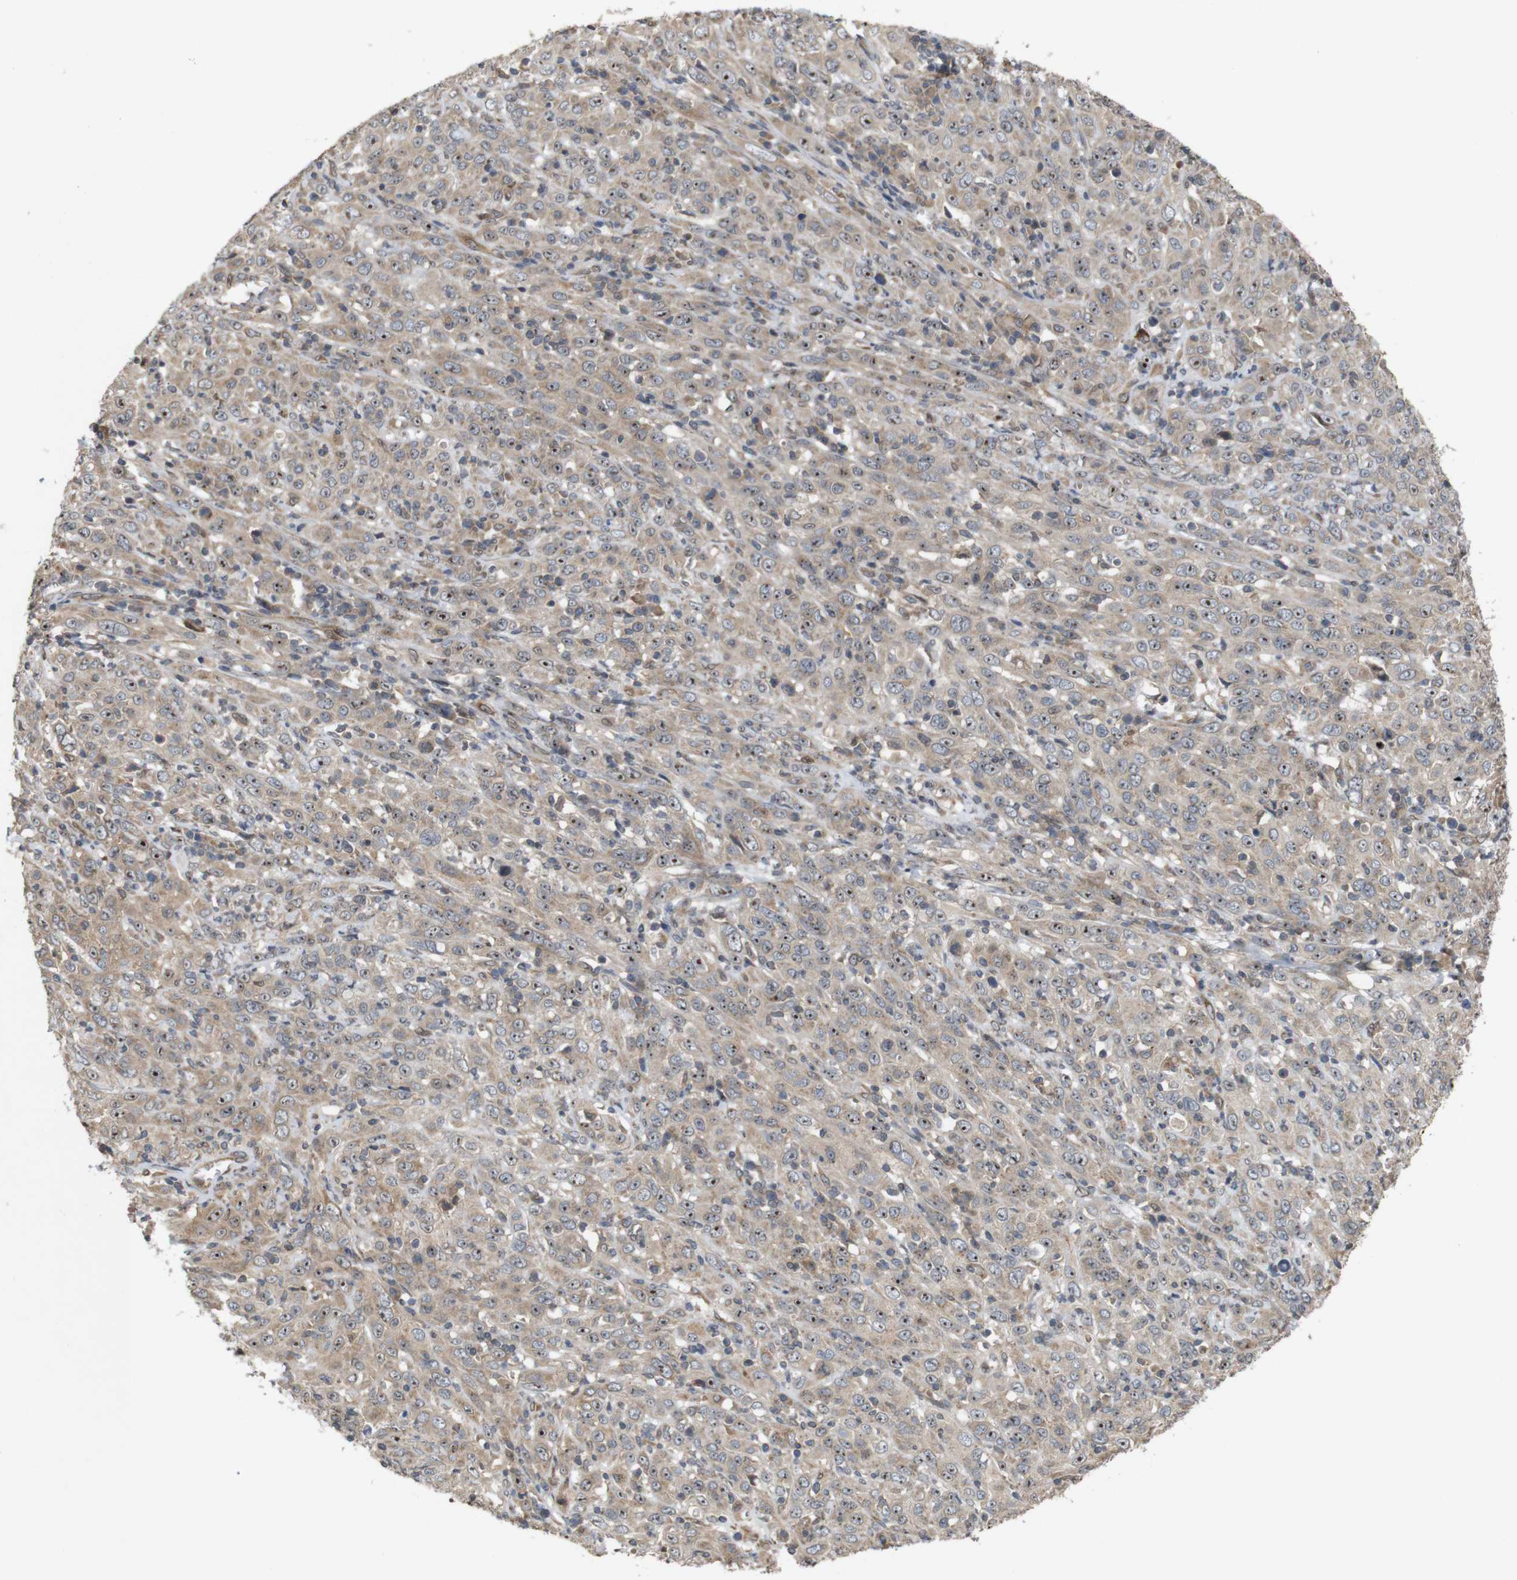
{"staining": {"intensity": "moderate", "quantity": ">75%", "location": "cytoplasmic/membranous,nuclear"}, "tissue": "cervical cancer", "cell_type": "Tumor cells", "image_type": "cancer", "snomed": [{"axis": "morphology", "description": "Squamous cell carcinoma, NOS"}, {"axis": "topography", "description": "Cervix"}], "caption": "Squamous cell carcinoma (cervical) stained with DAB (3,3'-diaminobenzidine) immunohistochemistry (IHC) exhibits medium levels of moderate cytoplasmic/membranous and nuclear expression in approximately >75% of tumor cells.", "gene": "EFCAB14", "patient": {"sex": "female", "age": 46}}